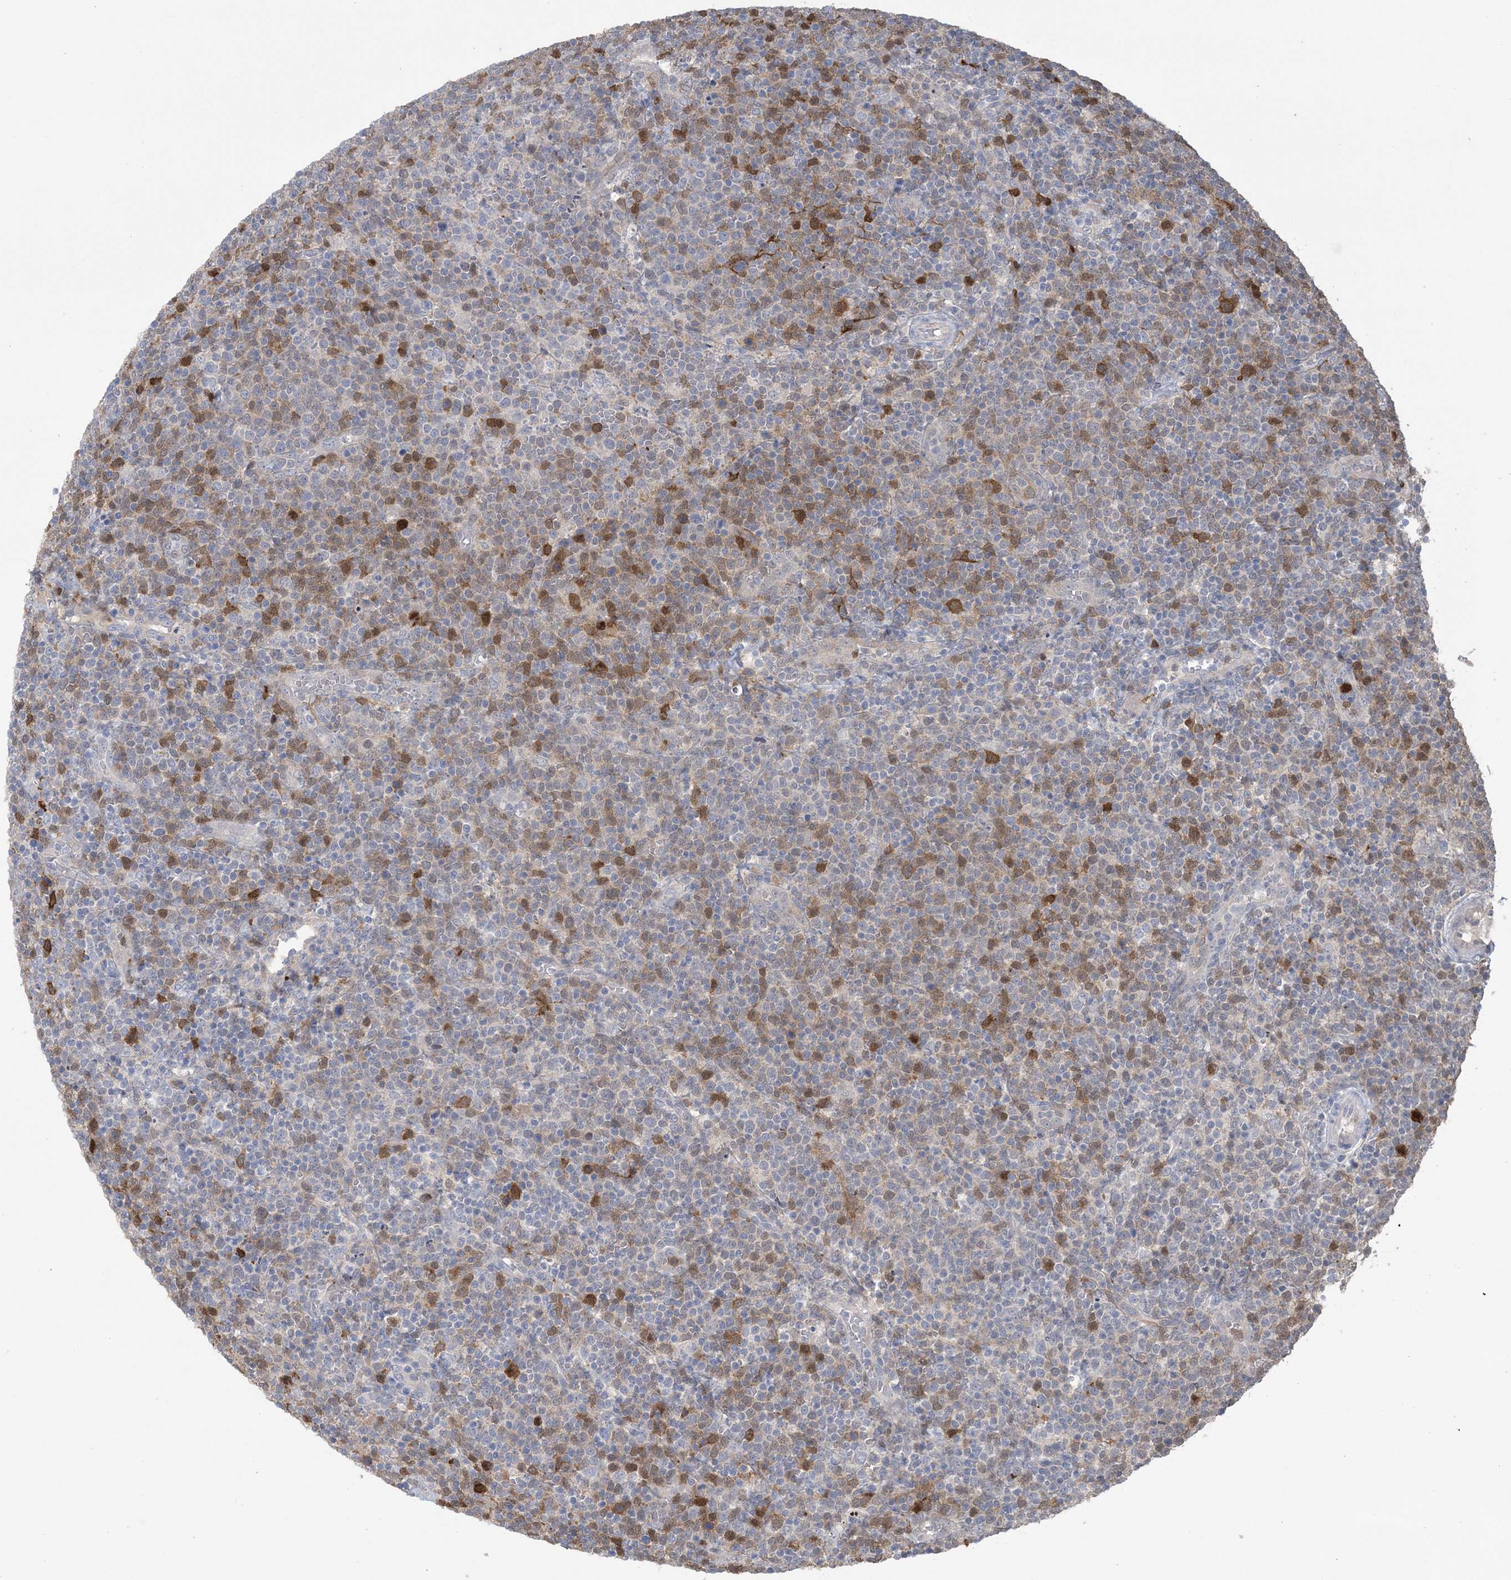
{"staining": {"intensity": "moderate", "quantity": "25%-75%", "location": "cytoplasmic/membranous"}, "tissue": "lymphoma", "cell_type": "Tumor cells", "image_type": "cancer", "snomed": [{"axis": "morphology", "description": "Malignant lymphoma, non-Hodgkin's type, High grade"}, {"axis": "topography", "description": "Lymph node"}], "caption": "IHC (DAB) staining of high-grade malignant lymphoma, non-Hodgkin's type displays moderate cytoplasmic/membranous protein positivity in about 25%-75% of tumor cells. The staining was performed using DAB to visualize the protein expression in brown, while the nuclei were stained in blue with hematoxylin (Magnification: 20x).", "gene": "HMGCS1", "patient": {"sex": "male", "age": 61}}